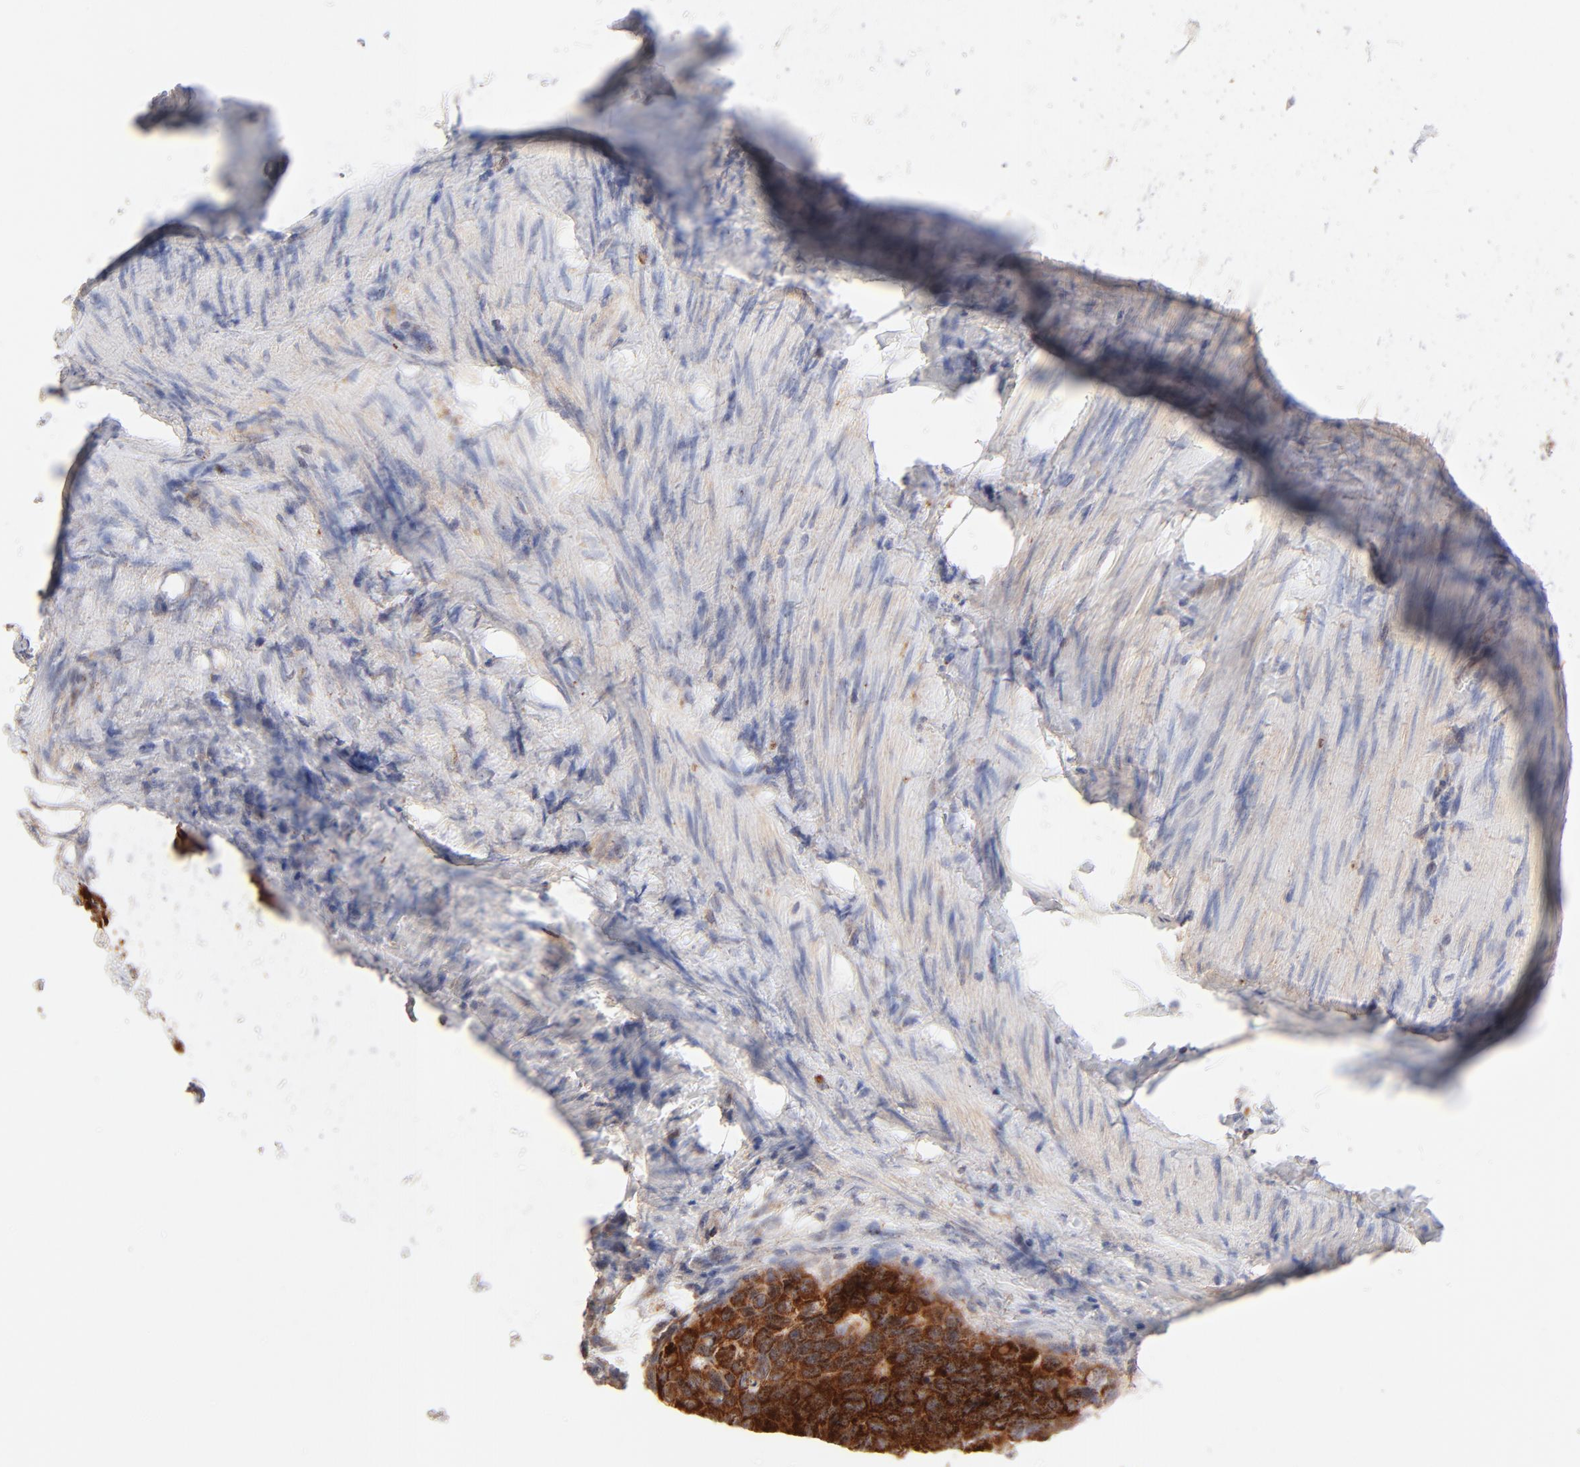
{"staining": {"intensity": "strong", "quantity": ">75%", "location": "cytoplasmic/membranous"}, "tissue": "colorectal cancer", "cell_type": "Tumor cells", "image_type": "cancer", "snomed": [{"axis": "morphology", "description": "Adenocarcinoma, NOS"}, {"axis": "topography", "description": "Colon"}], "caption": "Human colorectal adenocarcinoma stained with a brown dye reveals strong cytoplasmic/membranous positive expression in approximately >75% of tumor cells.", "gene": "CSPG4", "patient": {"sex": "female", "age": 55}}